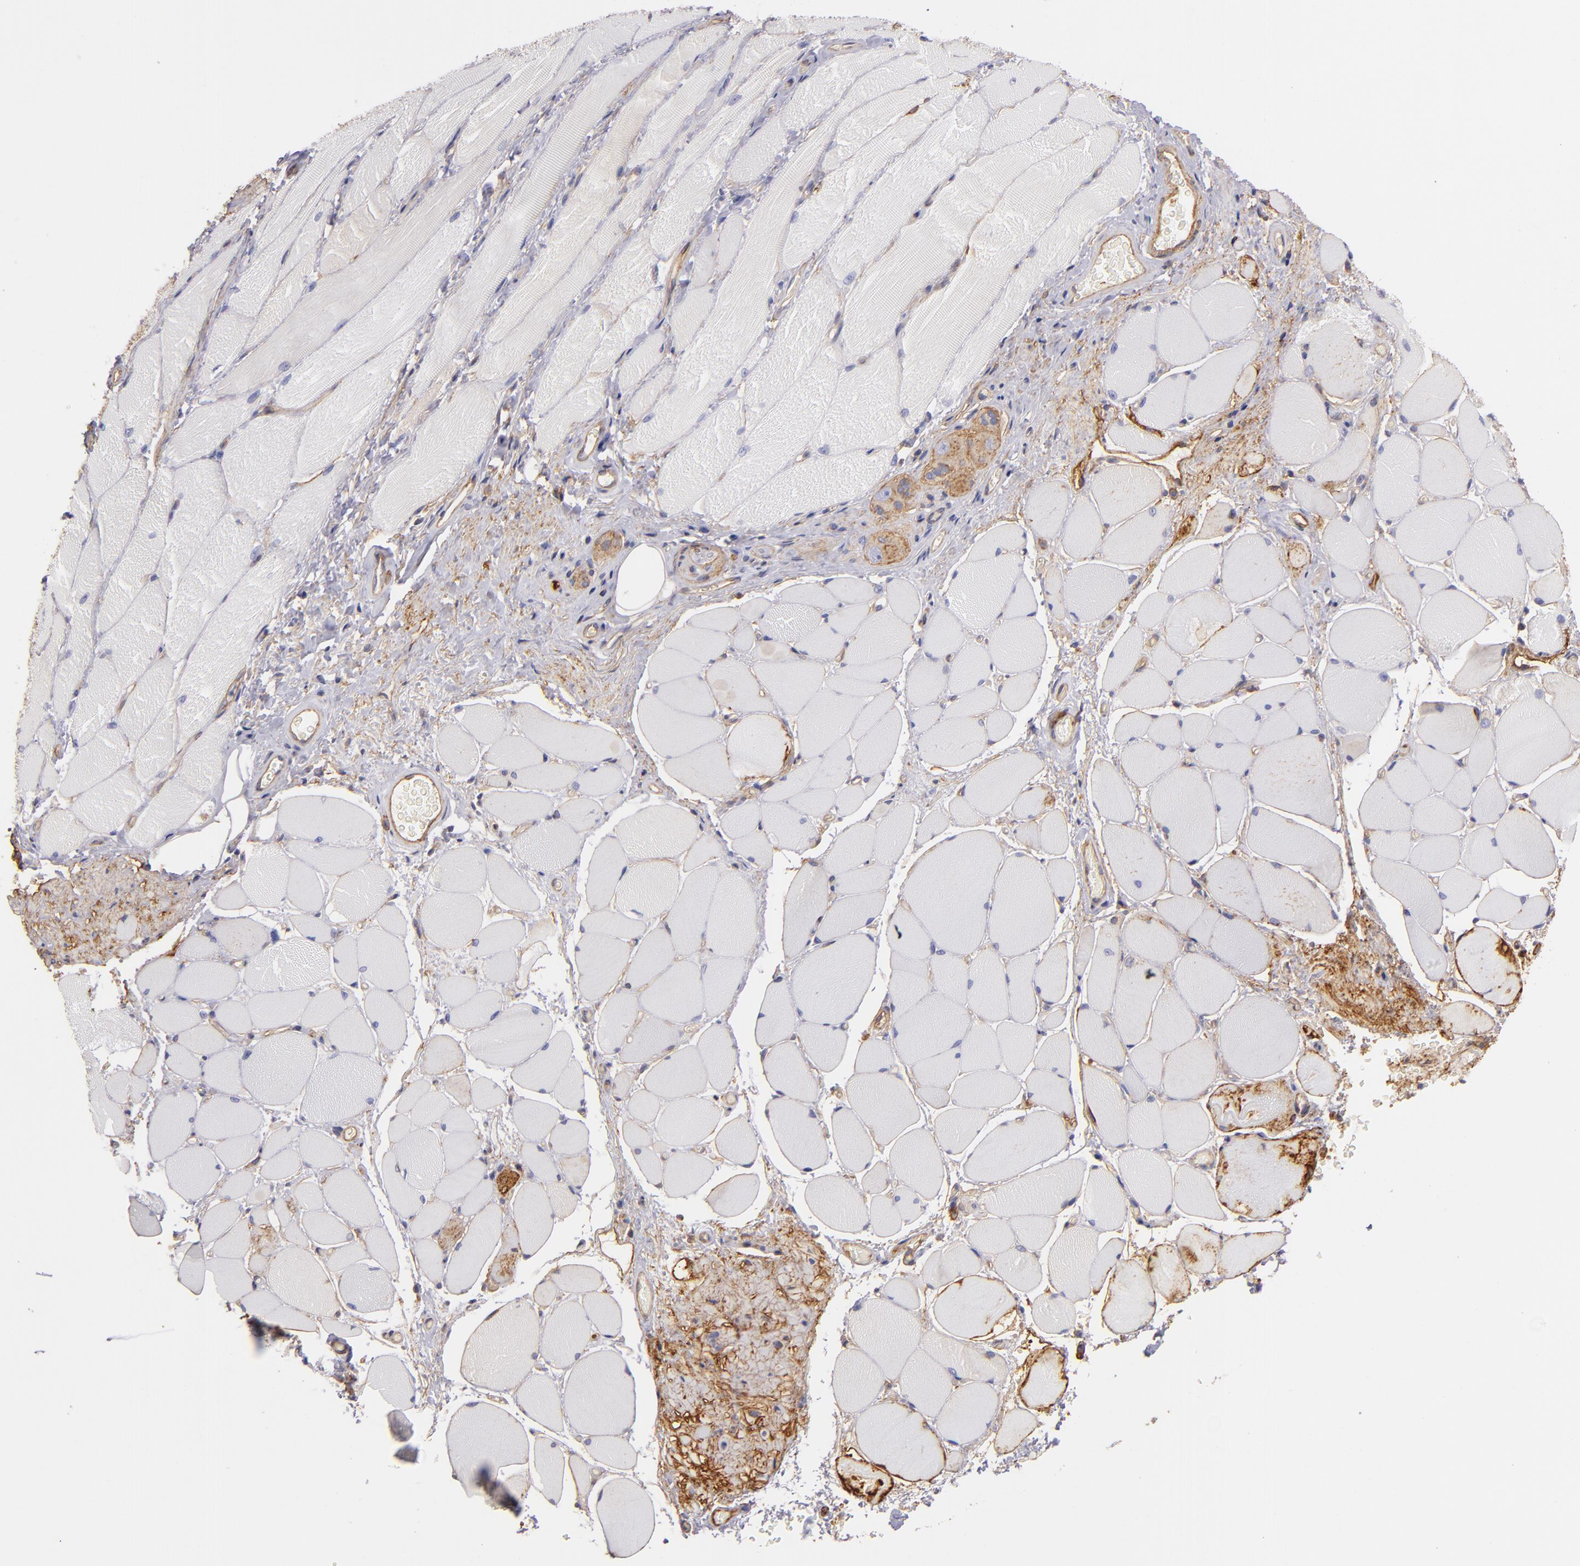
{"staining": {"intensity": "weak", "quantity": "25%-75%", "location": "cytoplasmic/membranous"}, "tissue": "esophagus", "cell_type": "Squamous epithelial cells", "image_type": "normal", "snomed": [{"axis": "morphology", "description": "Normal tissue, NOS"}, {"axis": "topography", "description": "Esophagus"}], "caption": "The photomicrograph demonstrates staining of unremarkable esophagus, revealing weak cytoplasmic/membranous protein expression (brown color) within squamous epithelial cells. (DAB (3,3'-diaminobenzidine) IHC, brown staining for protein, blue staining for nuclei).", "gene": "CD151", "patient": {"sex": "female", "age": 61}}